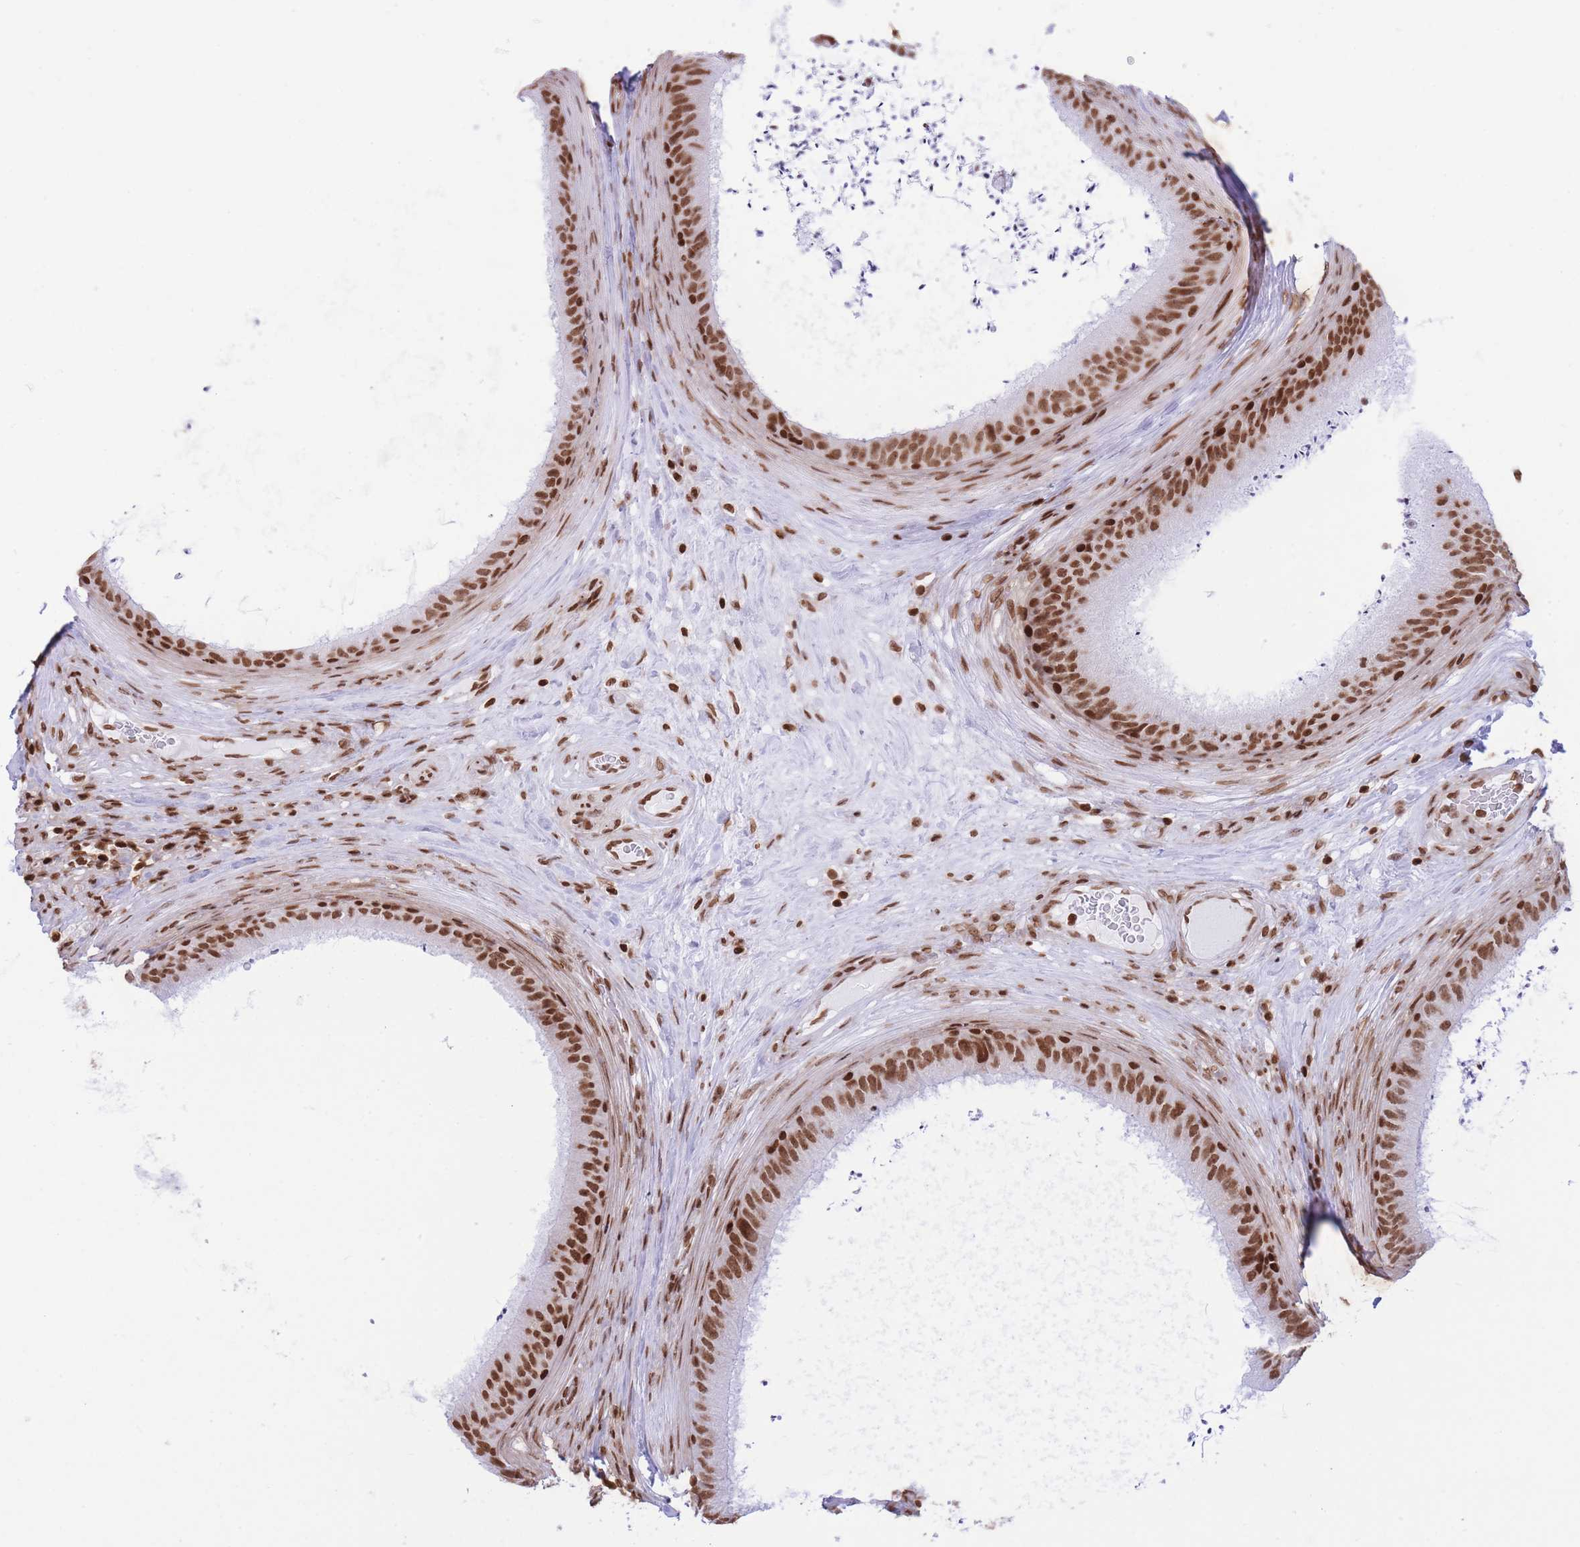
{"staining": {"intensity": "strong", "quantity": ">75%", "location": "nuclear"}, "tissue": "epididymis", "cell_type": "Glandular cells", "image_type": "normal", "snomed": [{"axis": "morphology", "description": "Normal tissue, NOS"}, {"axis": "topography", "description": "Testis"}, {"axis": "topography", "description": "Epididymis"}], "caption": "This photomicrograph demonstrates immunohistochemistry staining of normal epididymis, with high strong nuclear positivity in about >75% of glandular cells.", "gene": "H2BC10", "patient": {"sex": "male", "age": 41}}